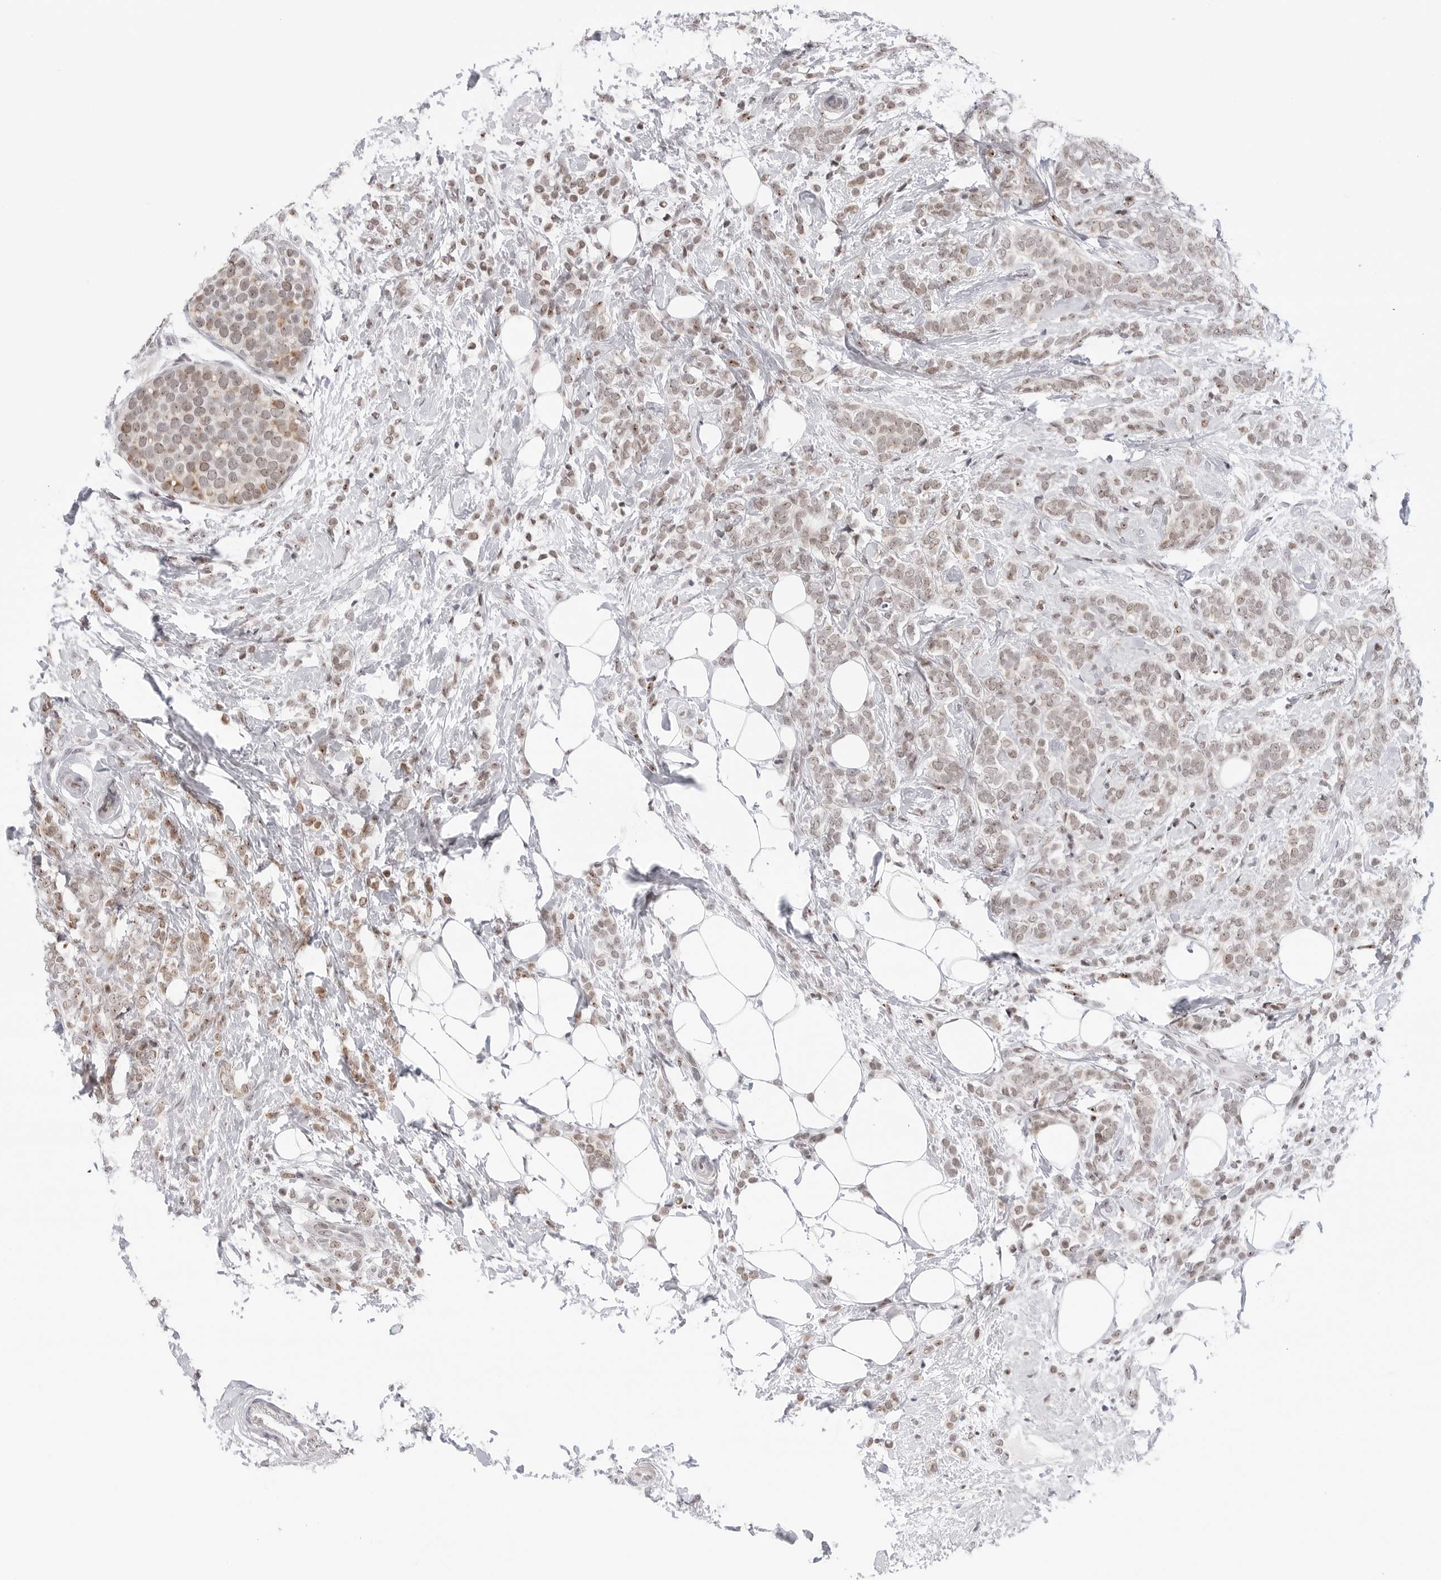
{"staining": {"intensity": "weak", "quantity": ">75%", "location": "nuclear"}, "tissue": "breast cancer", "cell_type": "Tumor cells", "image_type": "cancer", "snomed": [{"axis": "morphology", "description": "Lobular carcinoma"}, {"axis": "topography", "description": "Breast"}], "caption": "A micrograph of human breast lobular carcinoma stained for a protein displays weak nuclear brown staining in tumor cells.", "gene": "C1orf162", "patient": {"sex": "female", "age": 50}}